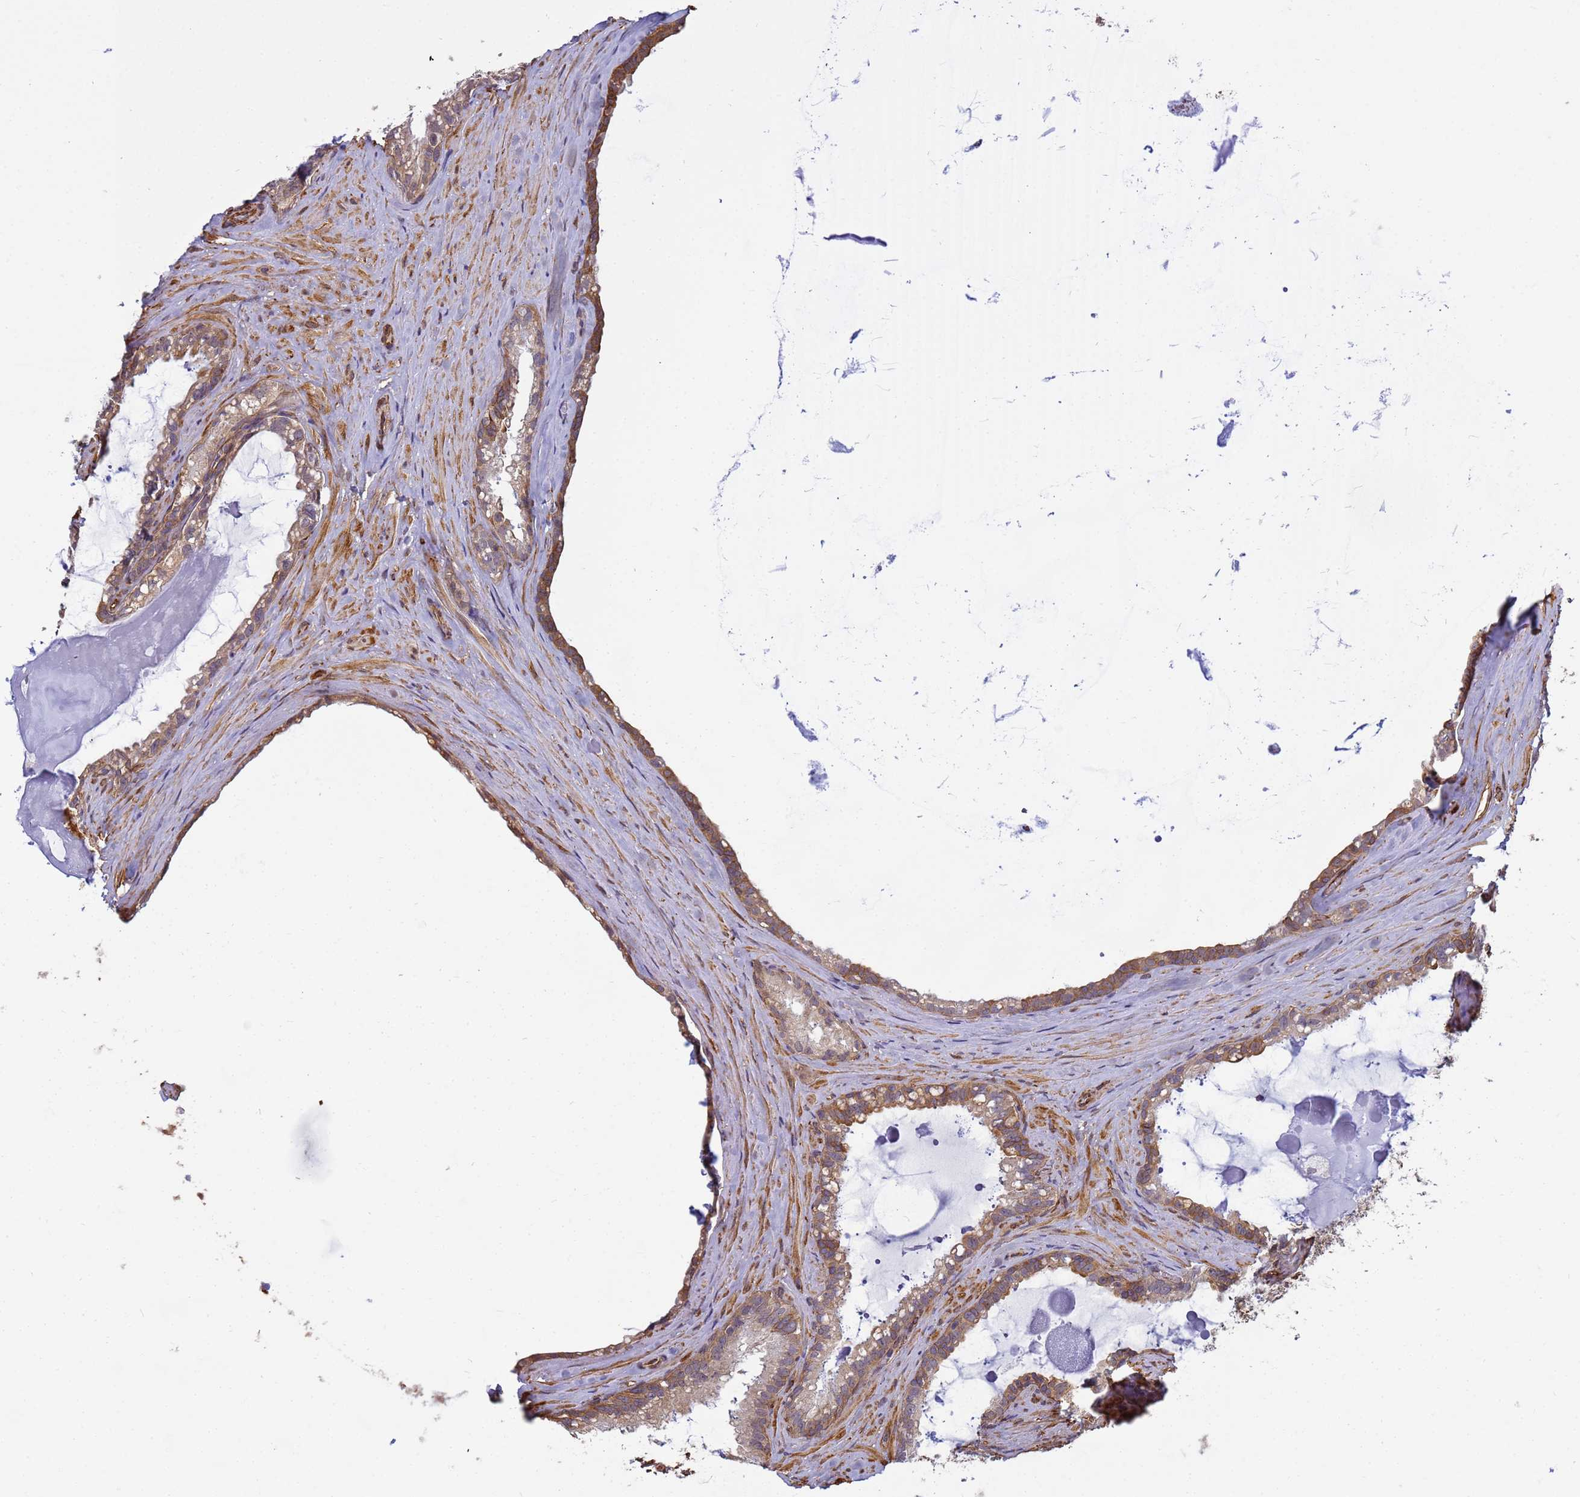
{"staining": {"intensity": "moderate", "quantity": "<25%", "location": "cytoplasmic/membranous"}, "tissue": "seminal vesicle", "cell_type": "Glandular cells", "image_type": "normal", "snomed": [{"axis": "morphology", "description": "Normal tissue, NOS"}, {"axis": "topography", "description": "Prostate"}, {"axis": "topography", "description": "Seminal veicle"}], "caption": "Immunohistochemical staining of unremarkable seminal vesicle displays moderate cytoplasmic/membranous protein expression in about <25% of glandular cells. (DAB (3,3'-diaminobenzidine) IHC with brightfield microscopy, high magnification).", "gene": "ITGB4", "patient": {"sex": "male", "age": 79}}